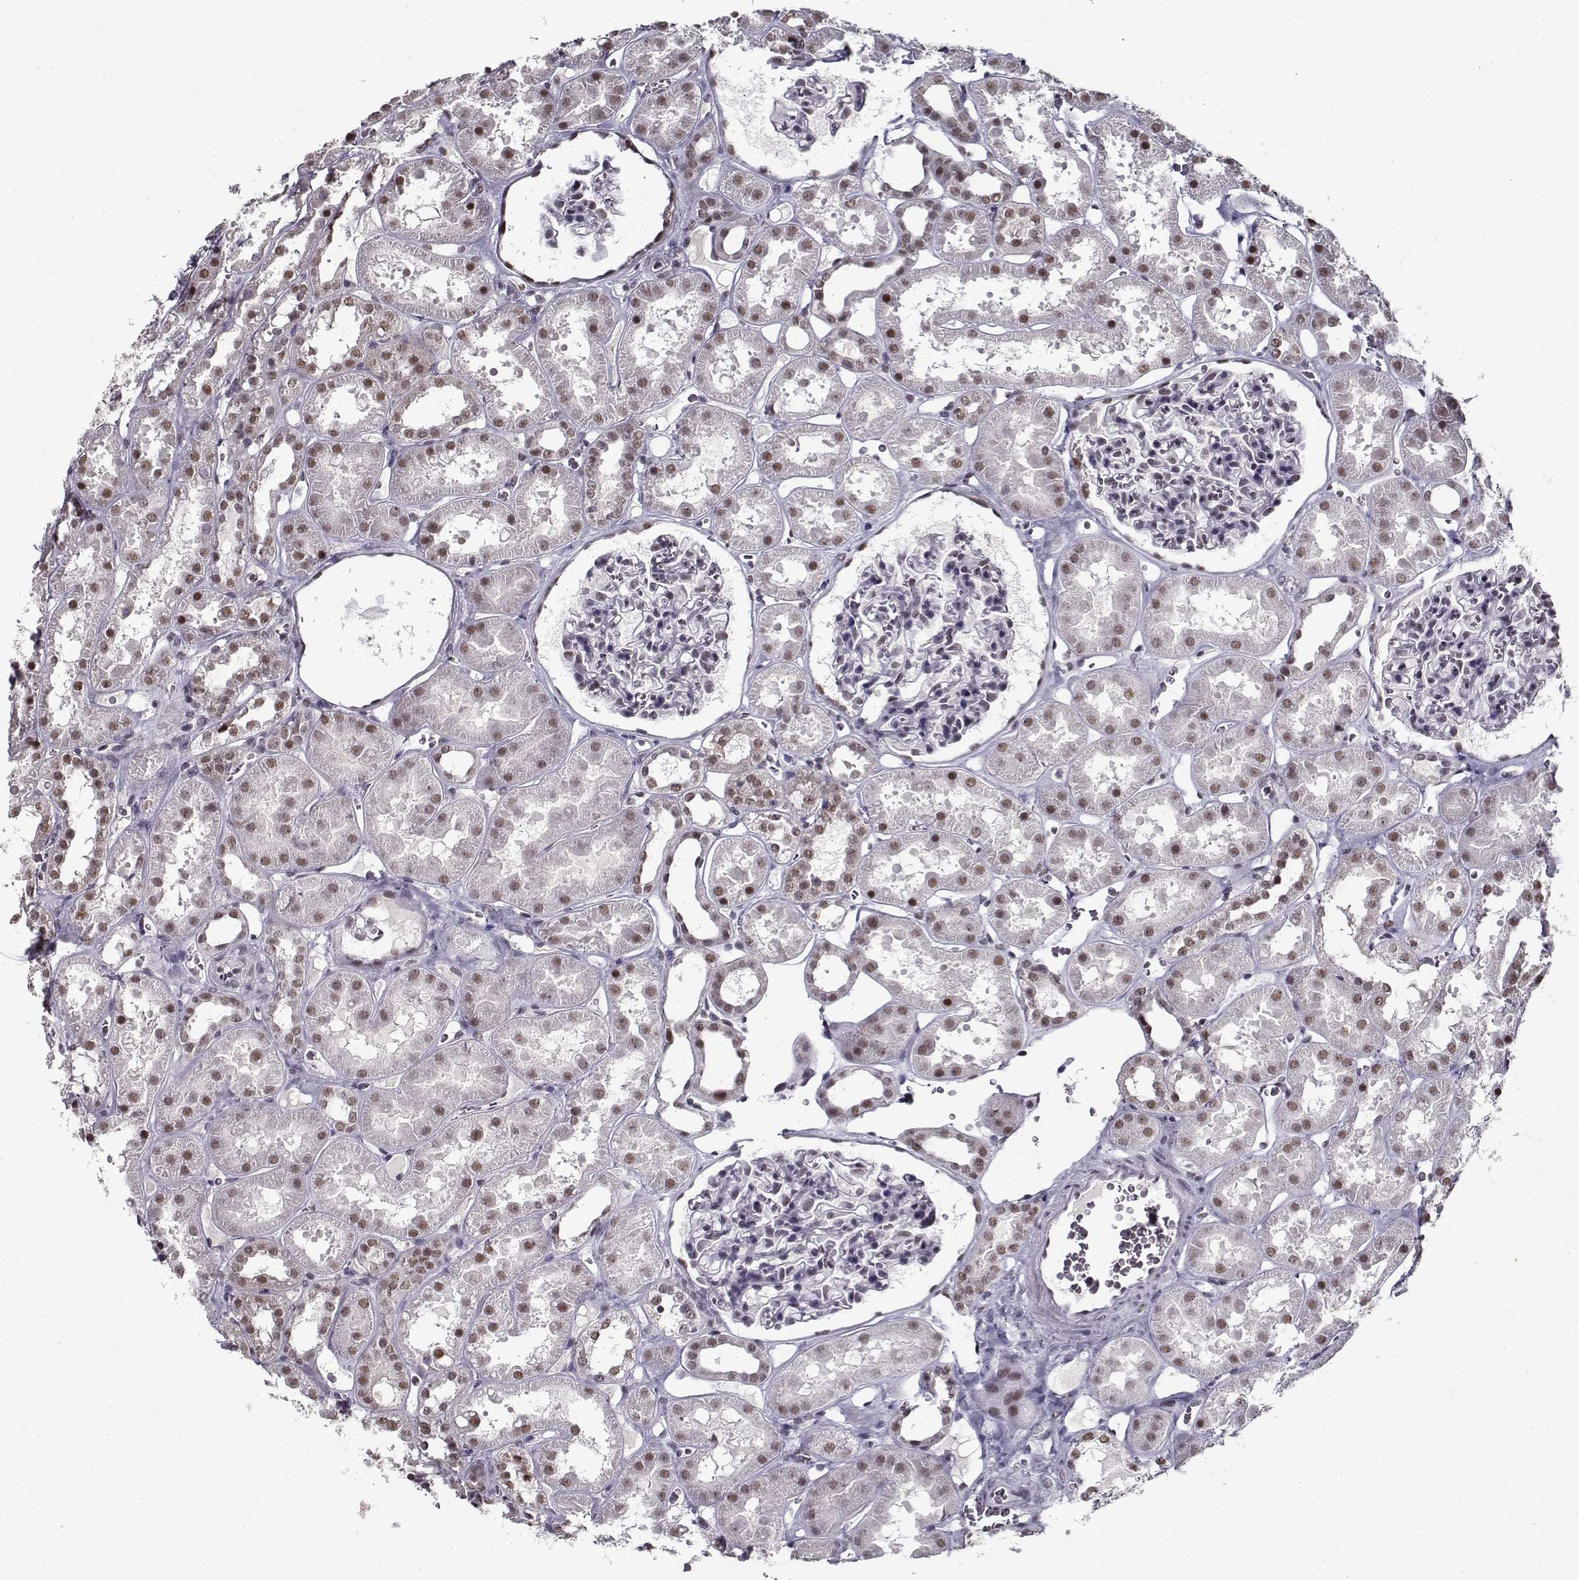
{"staining": {"intensity": "negative", "quantity": "none", "location": "none"}, "tissue": "kidney", "cell_type": "Cells in glomeruli", "image_type": "normal", "snomed": [{"axis": "morphology", "description": "Normal tissue, NOS"}, {"axis": "topography", "description": "Kidney"}], "caption": "Immunohistochemistry (IHC) of unremarkable human kidney displays no positivity in cells in glomeruli.", "gene": "PRMT1", "patient": {"sex": "female", "age": 41}}